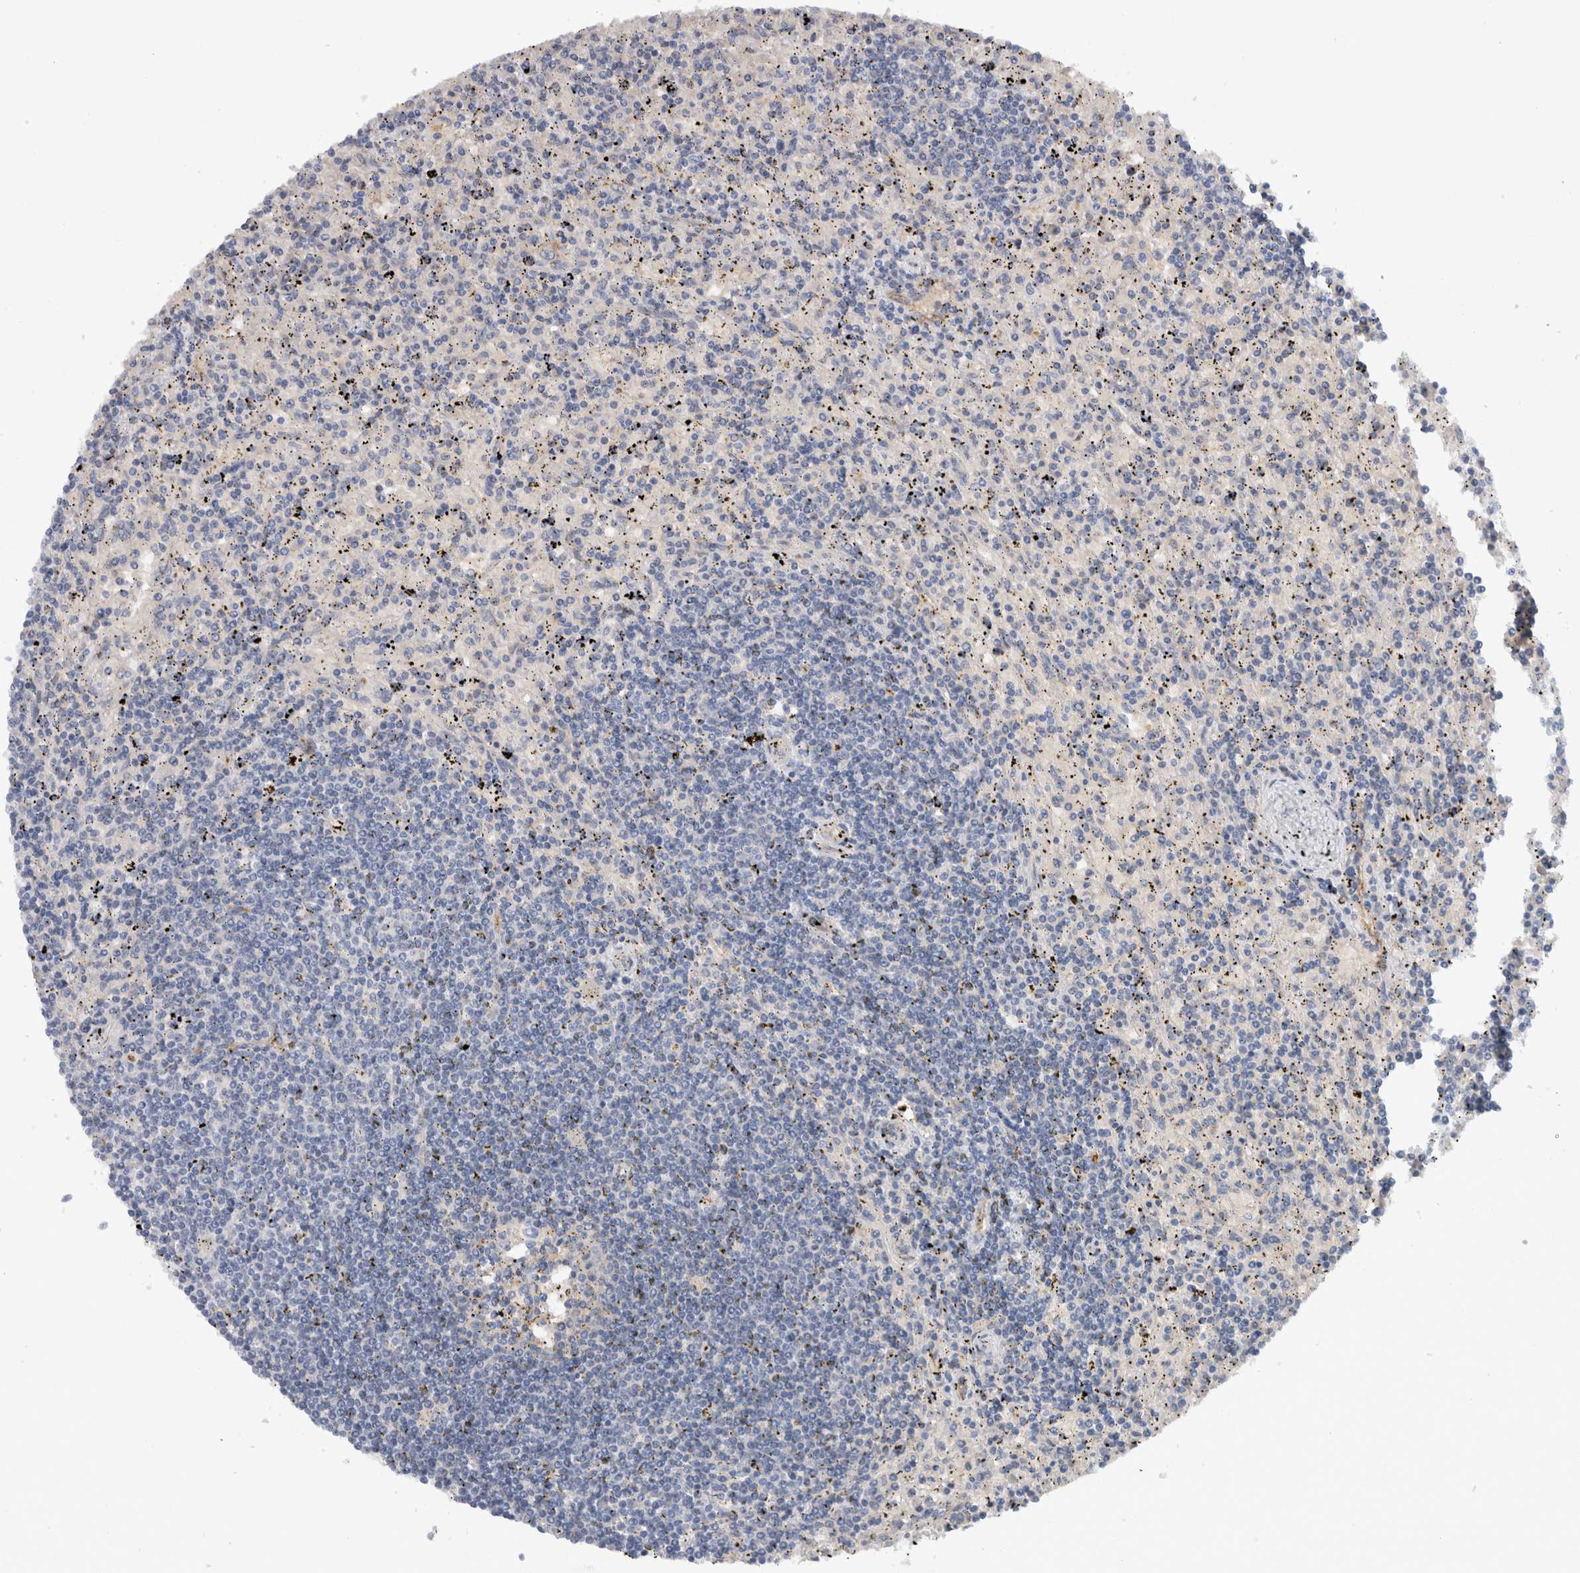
{"staining": {"intensity": "negative", "quantity": "none", "location": "none"}, "tissue": "lymphoma", "cell_type": "Tumor cells", "image_type": "cancer", "snomed": [{"axis": "morphology", "description": "Malignant lymphoma, non-Hodgkin's type, Low grade"}, {"axis": "topography", "description": "Spleen"}], "caption": "Low-grade malignant lymphoma, non-Hodgkin's type stained for a protein using immunohistochemistry (IHC) shows no staining tumor cells.", "gene": "CD59", "patient": {"sex": "male", "age": 76}}